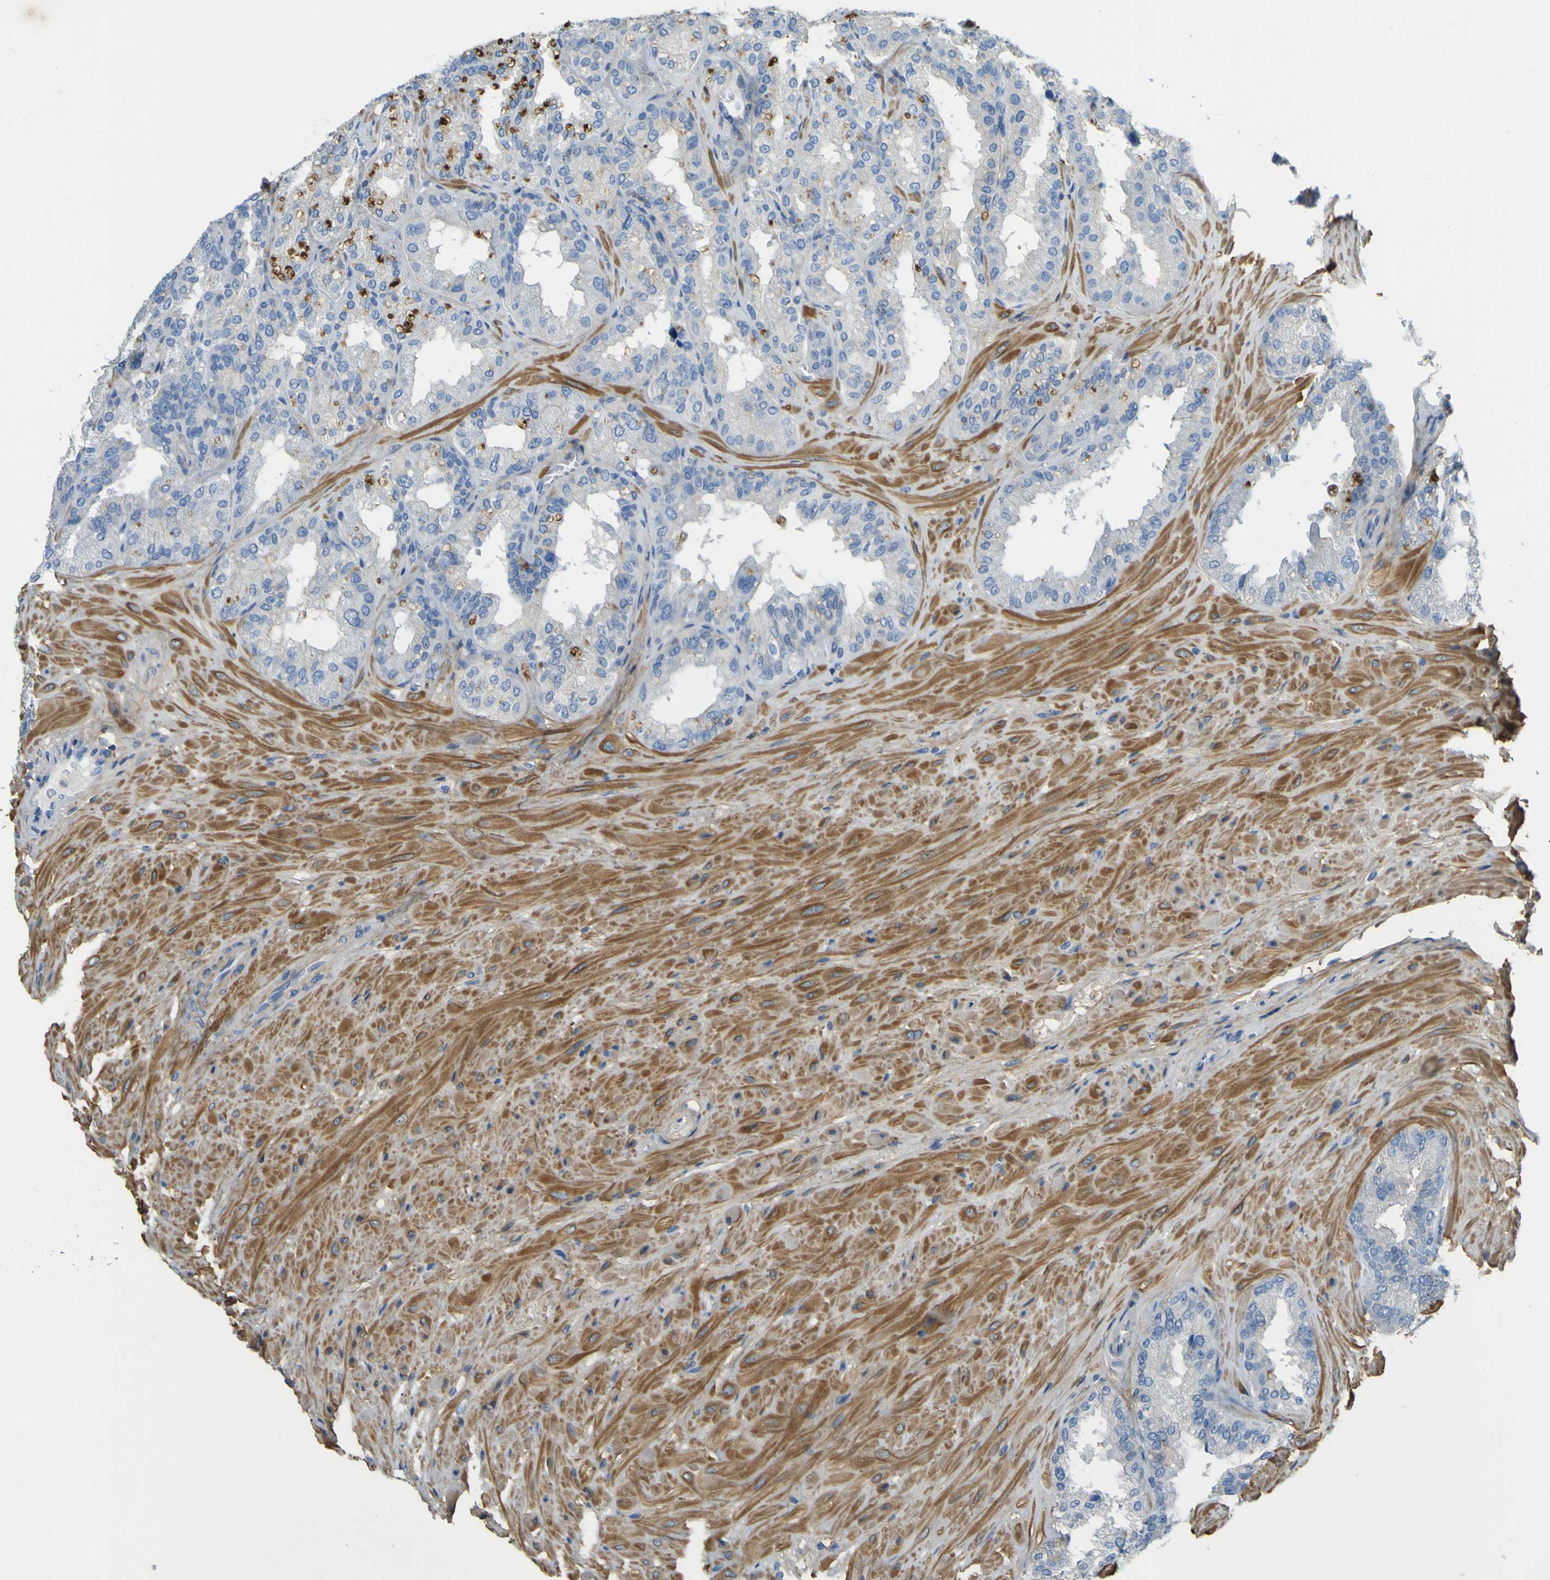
{"staining": {"intensity": "moderate", "quantity": "<25%", "location": "cytoplasmic/membranous"}, "tissue": "seminal vesicle", "cell_type": "Glandular cells", "image_type": "normal", "snomed": [{"axis": "morphology", "description": "Normal tissue, NOS"}, {"axis": "topography", "description": "Prostate"}, {"axis": "topography", "description": "Seminal veicle"}], "caption": "Immunohistochemical staining of benign seminal vesicle demonstrates moderate cytoplasmic/membranous protein staining in about <25% of glandular cells. The staining was performed using DAB to visualize the protein expression in brown, while the nuclei were stained in blue with hematoxylin (Magnification: 20x).", "gene": "OGN", "patient": {"sex": "male", "age": 51}}